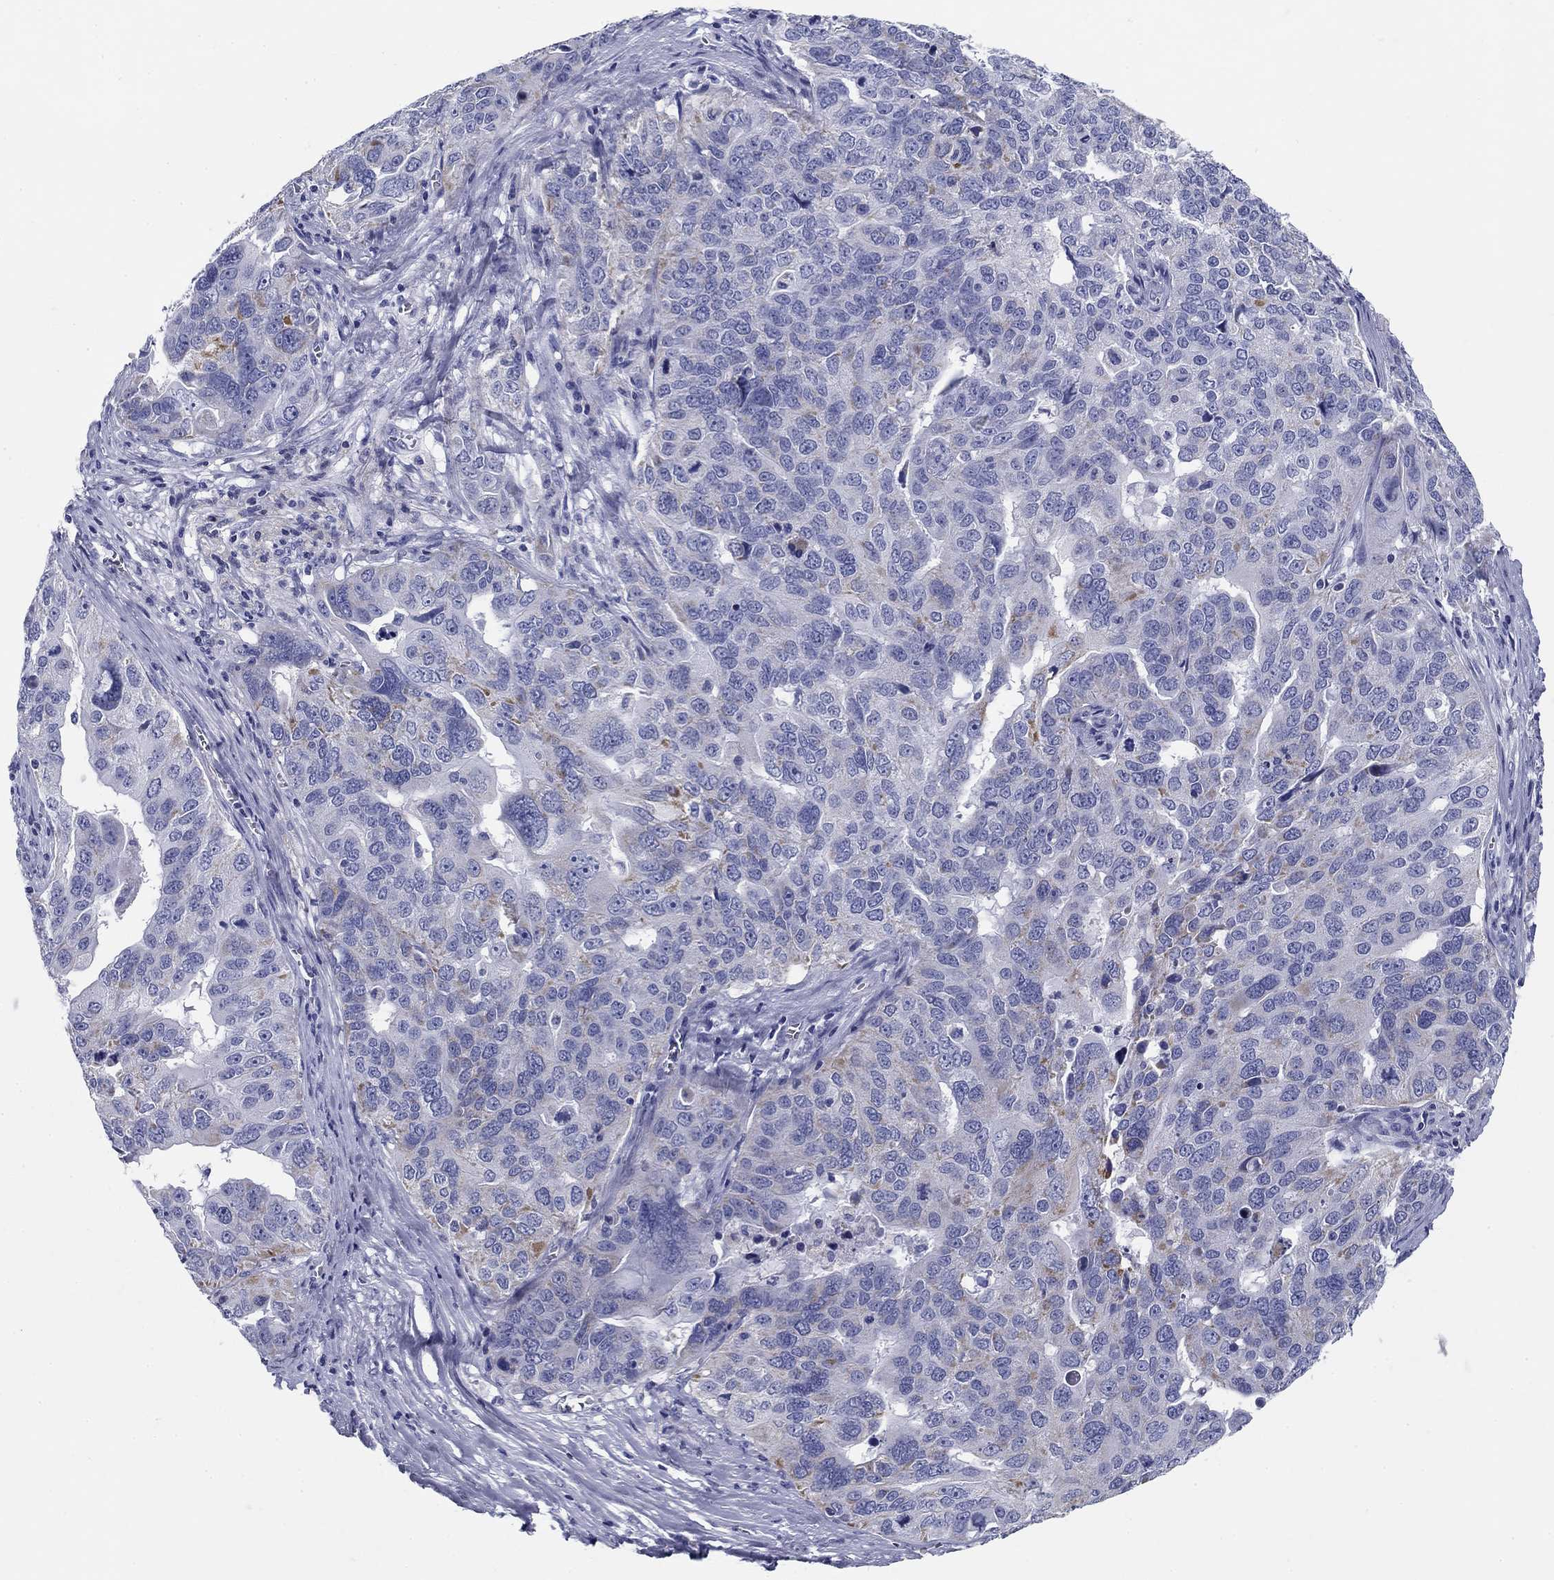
{"staining": {"intensity": "negative", "quantity": "none", "location": "none"}, "tissue": "ovarian cancer", "cell_type": "Tumor cells", "image_type": "cancer", "snomed": [{"axis": "morphology", "description": "Carcinoma, endometroid"}, {"axis": "topography", "description": "Soft tissue"}, {"axis": "topography", "description": "Ovary"}], "caption": "High power microscopy photomicrograph of an immunohistochemistry (IHC) image of endometroid carcinoma (ovarian), revealing no significant staining in tumor cells.", "gene": "UPB1", "patient": {"sex": "female", "age": 52}}